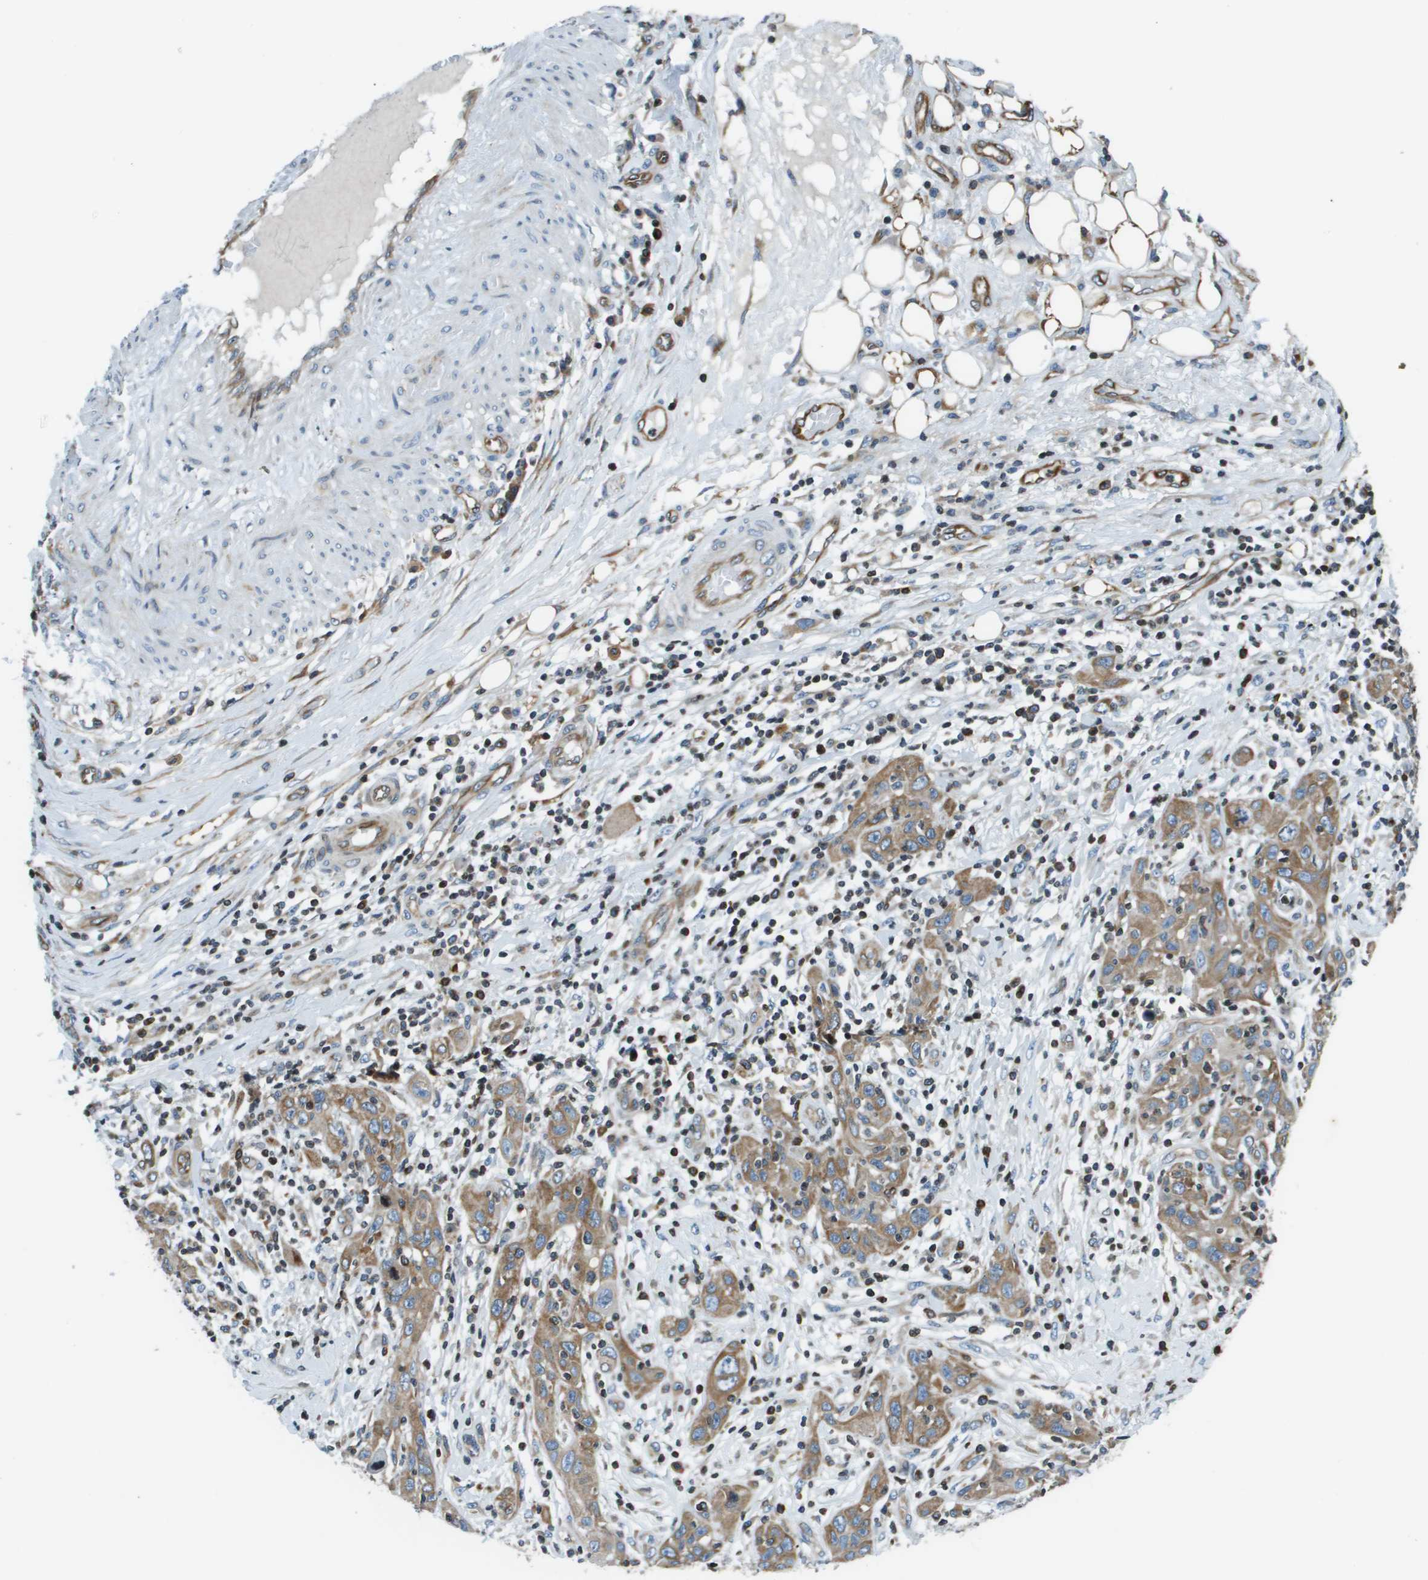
{"staining": {"intensity": "moderate", "quantity": ">75%", "location": "cytoplasmic/membranous"}, "tissue": "skin cancer", "cell_type": "Tumor cells", "image_type": "cancer", "snomed": [{"axis": "morphology", "description": "Squamous cell carcinoma, NOS"}, {"axis": "topography", "description": "Skin"}], "caption": "The histopathology image shows staining of skin squamous cell carcinoma, revealing moderate cytoplasmic/membranous protein expression (brown color) within tumor cells. Nuclei are stained in blue.", "gene": "ESYT1", "patient": {"sex": "female", "age": 88}}